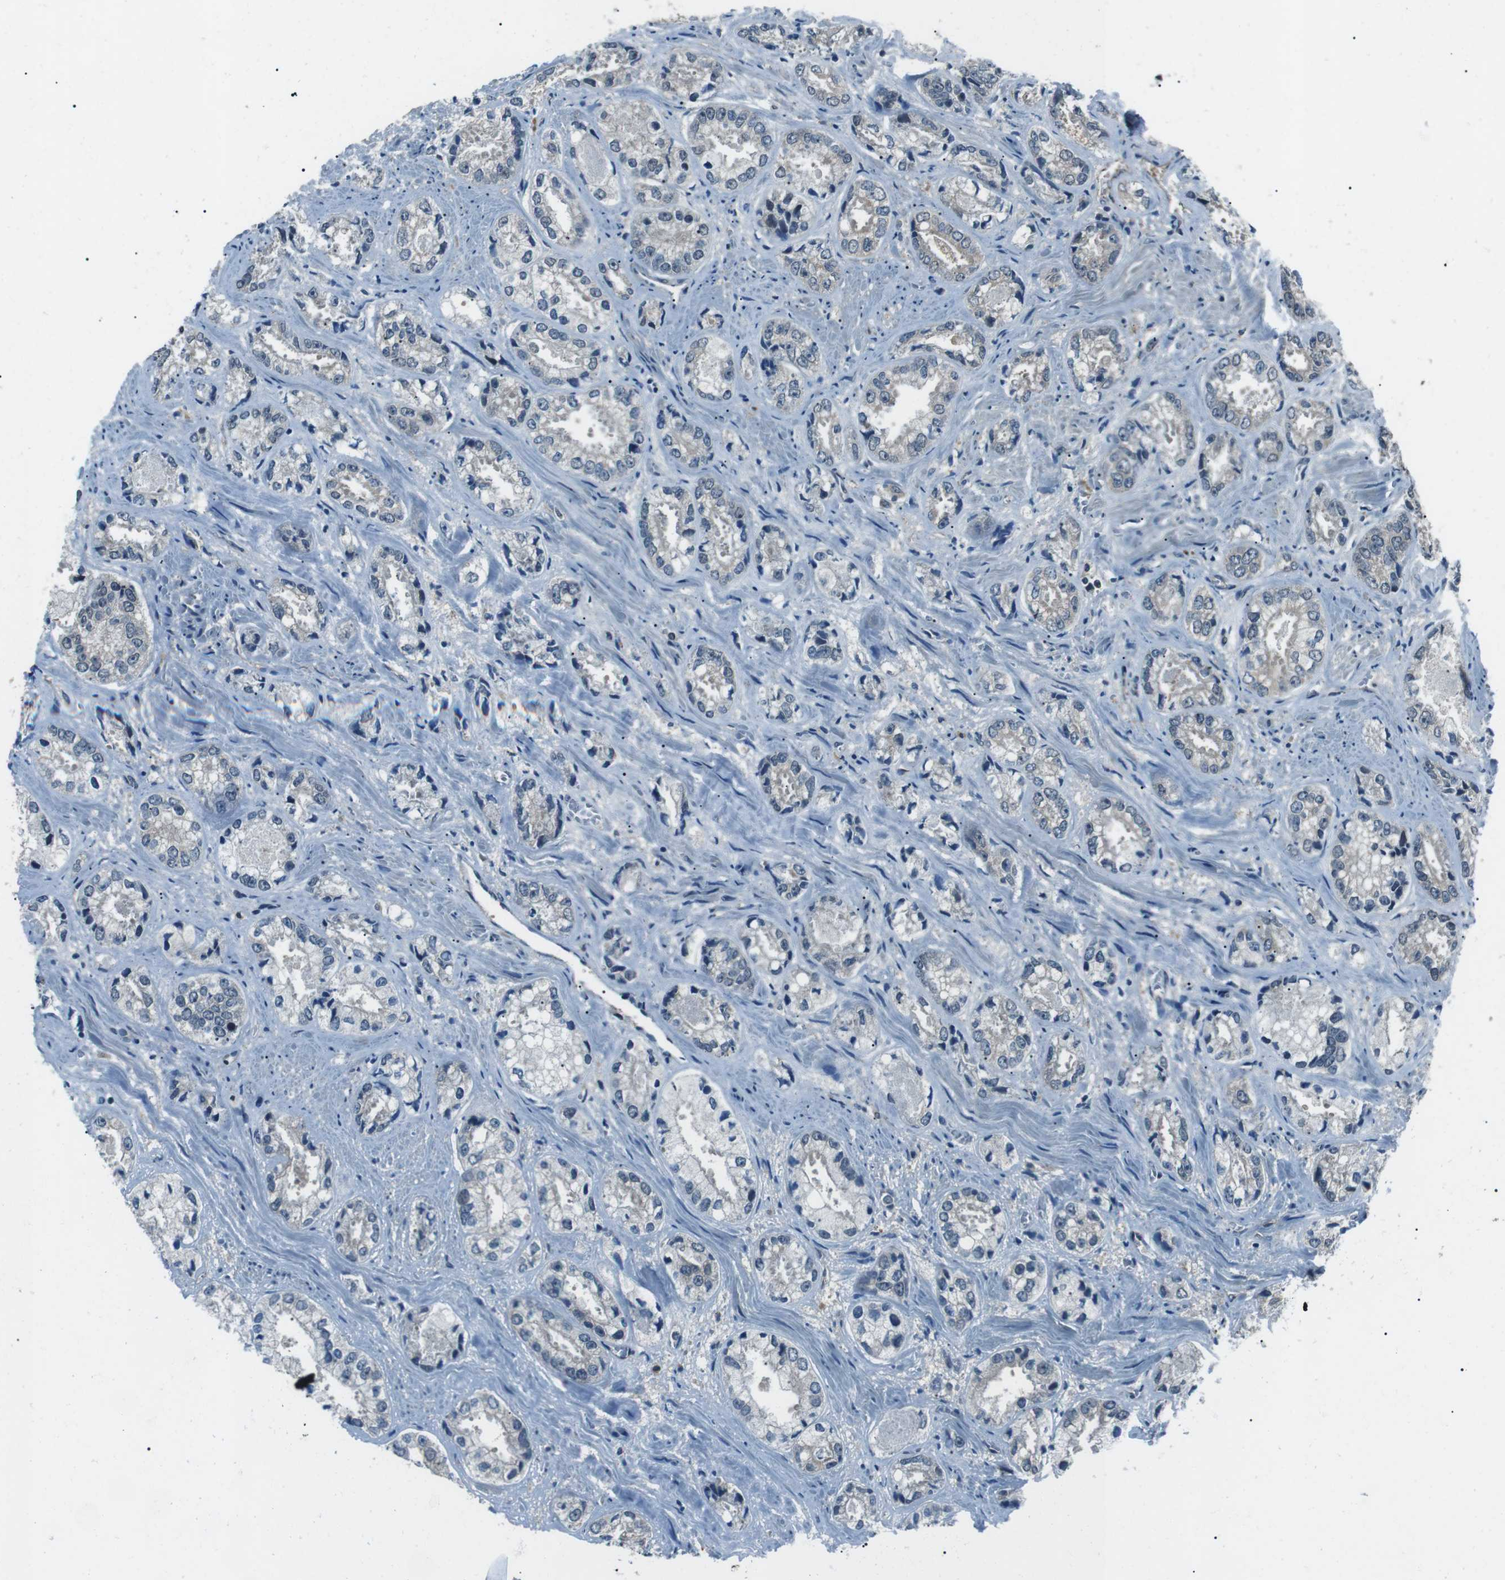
{"staining": {"intensity": "negative", "quantity": "none", "location": "none"}, "tissue": "prostate cancer", "cell_type": "Tumor cells", "image_type": "cancer", "snomed": [{"axis": "morphology", "description": "Adenocarcinoma, High grade"}, {"axis": "topography", "description": "Prostate"}], "caption": "An IHC image of prostate cancer (high-grade adenocarcinoma) is shown. There is no staining in tumor cells of prostate cancer (high-grade adenocarcinoma).", "gene": "LRIG2", "patient": {"sex": "male", "age": 61}}